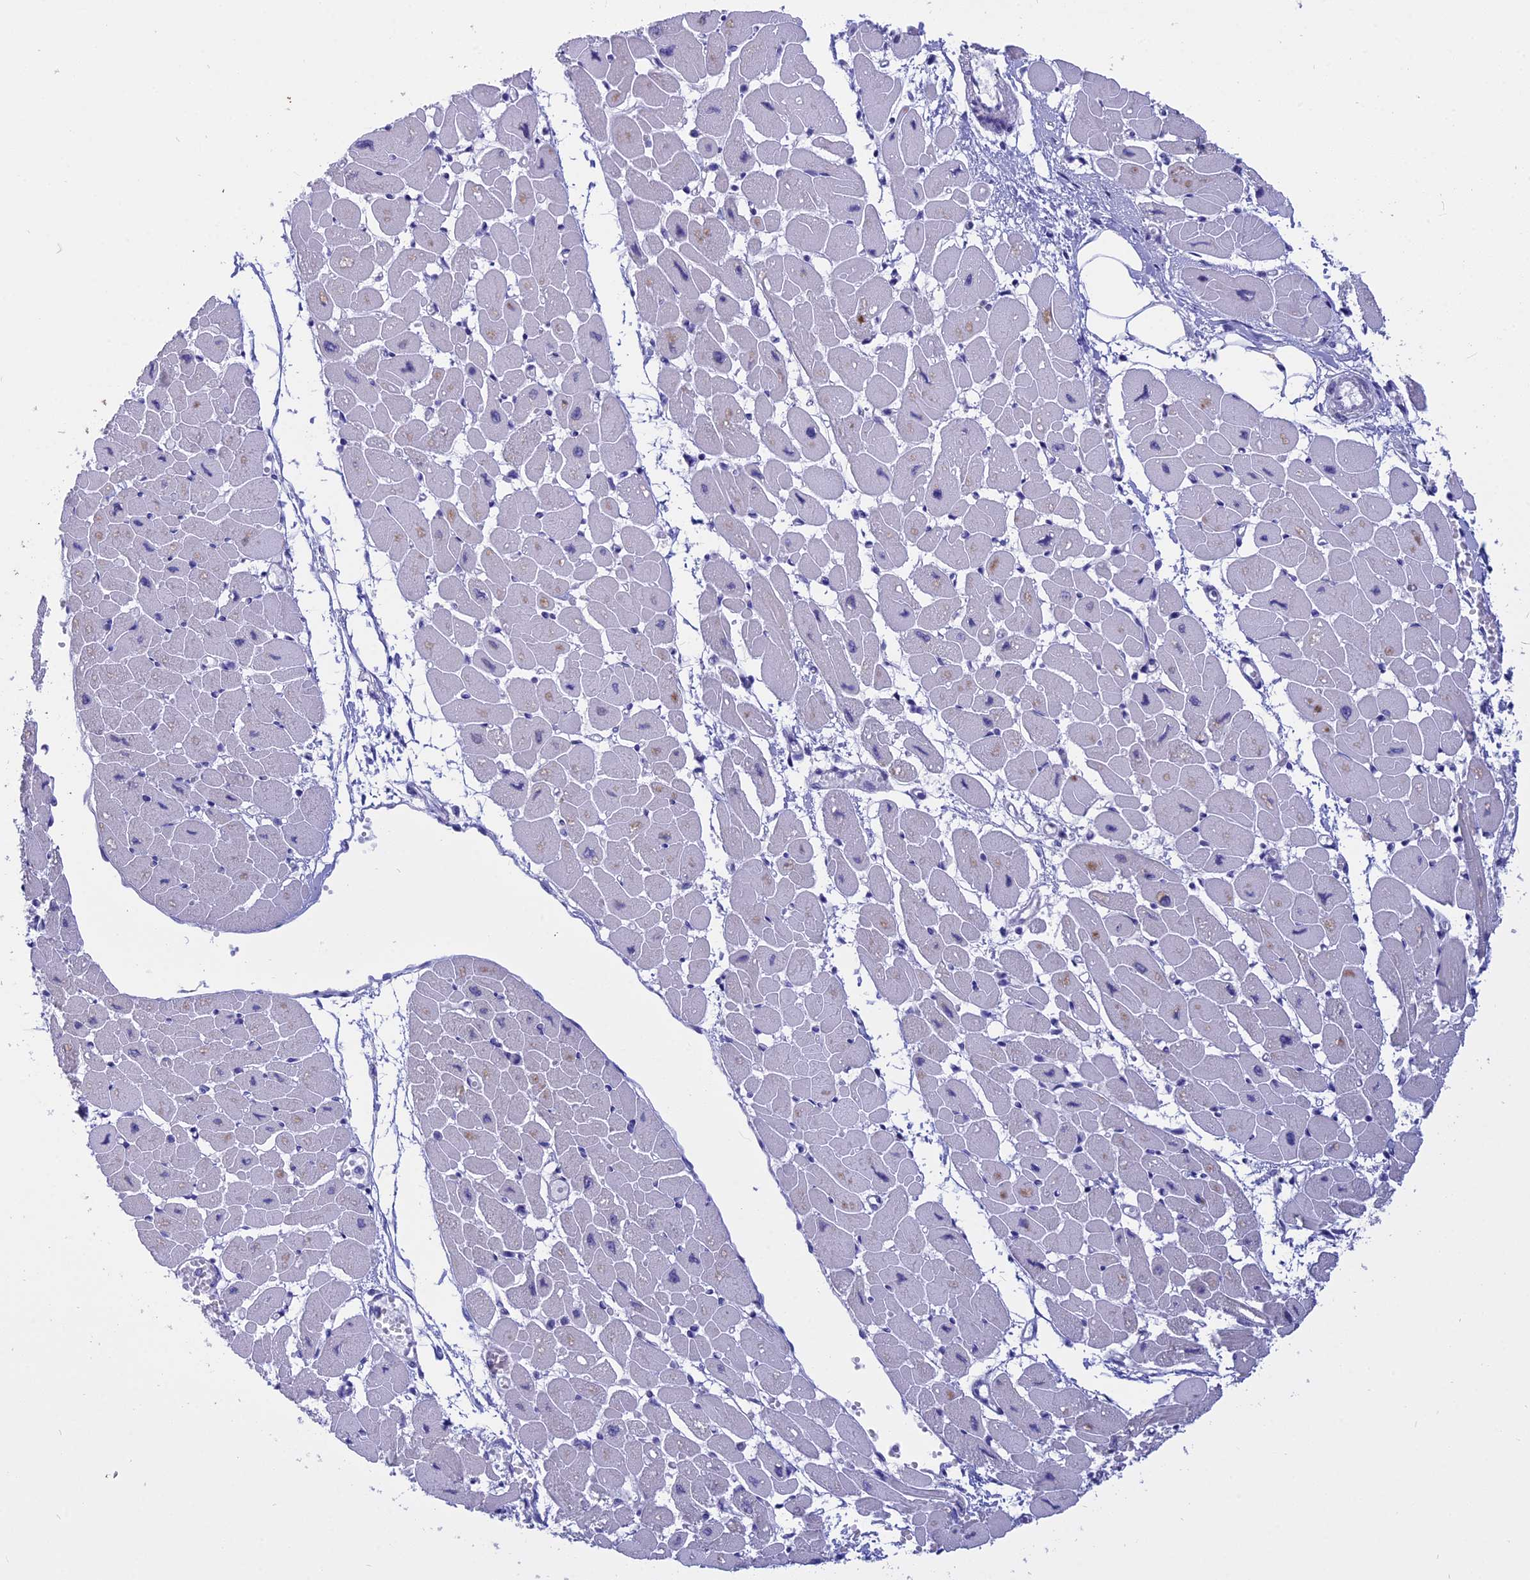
{"staining": {"intensity": "negative", "quantity": "none", "location": "none"}, "tissue": "heart muscle", "cell_type": "Cardiomyocytes", "image_type": "normal", "snomed": [{"axis": "morphology", "description": "Normal tissue, NOS"}, {"axis": "topography", "description": "Heart"}], "caption": "DAB immunohistochemical staining of benign human heart muscle shows no significant staining in cardiomyocytes. The staining was performed using DAB (3,3'-diaminobenzidine) to visualize the protein expression in brown, while the nuclei were stained in blue with hematoxylin (Magnification: 20x).", "gene": "STUB1", "patient": {"sex": "female", "age": 54}}